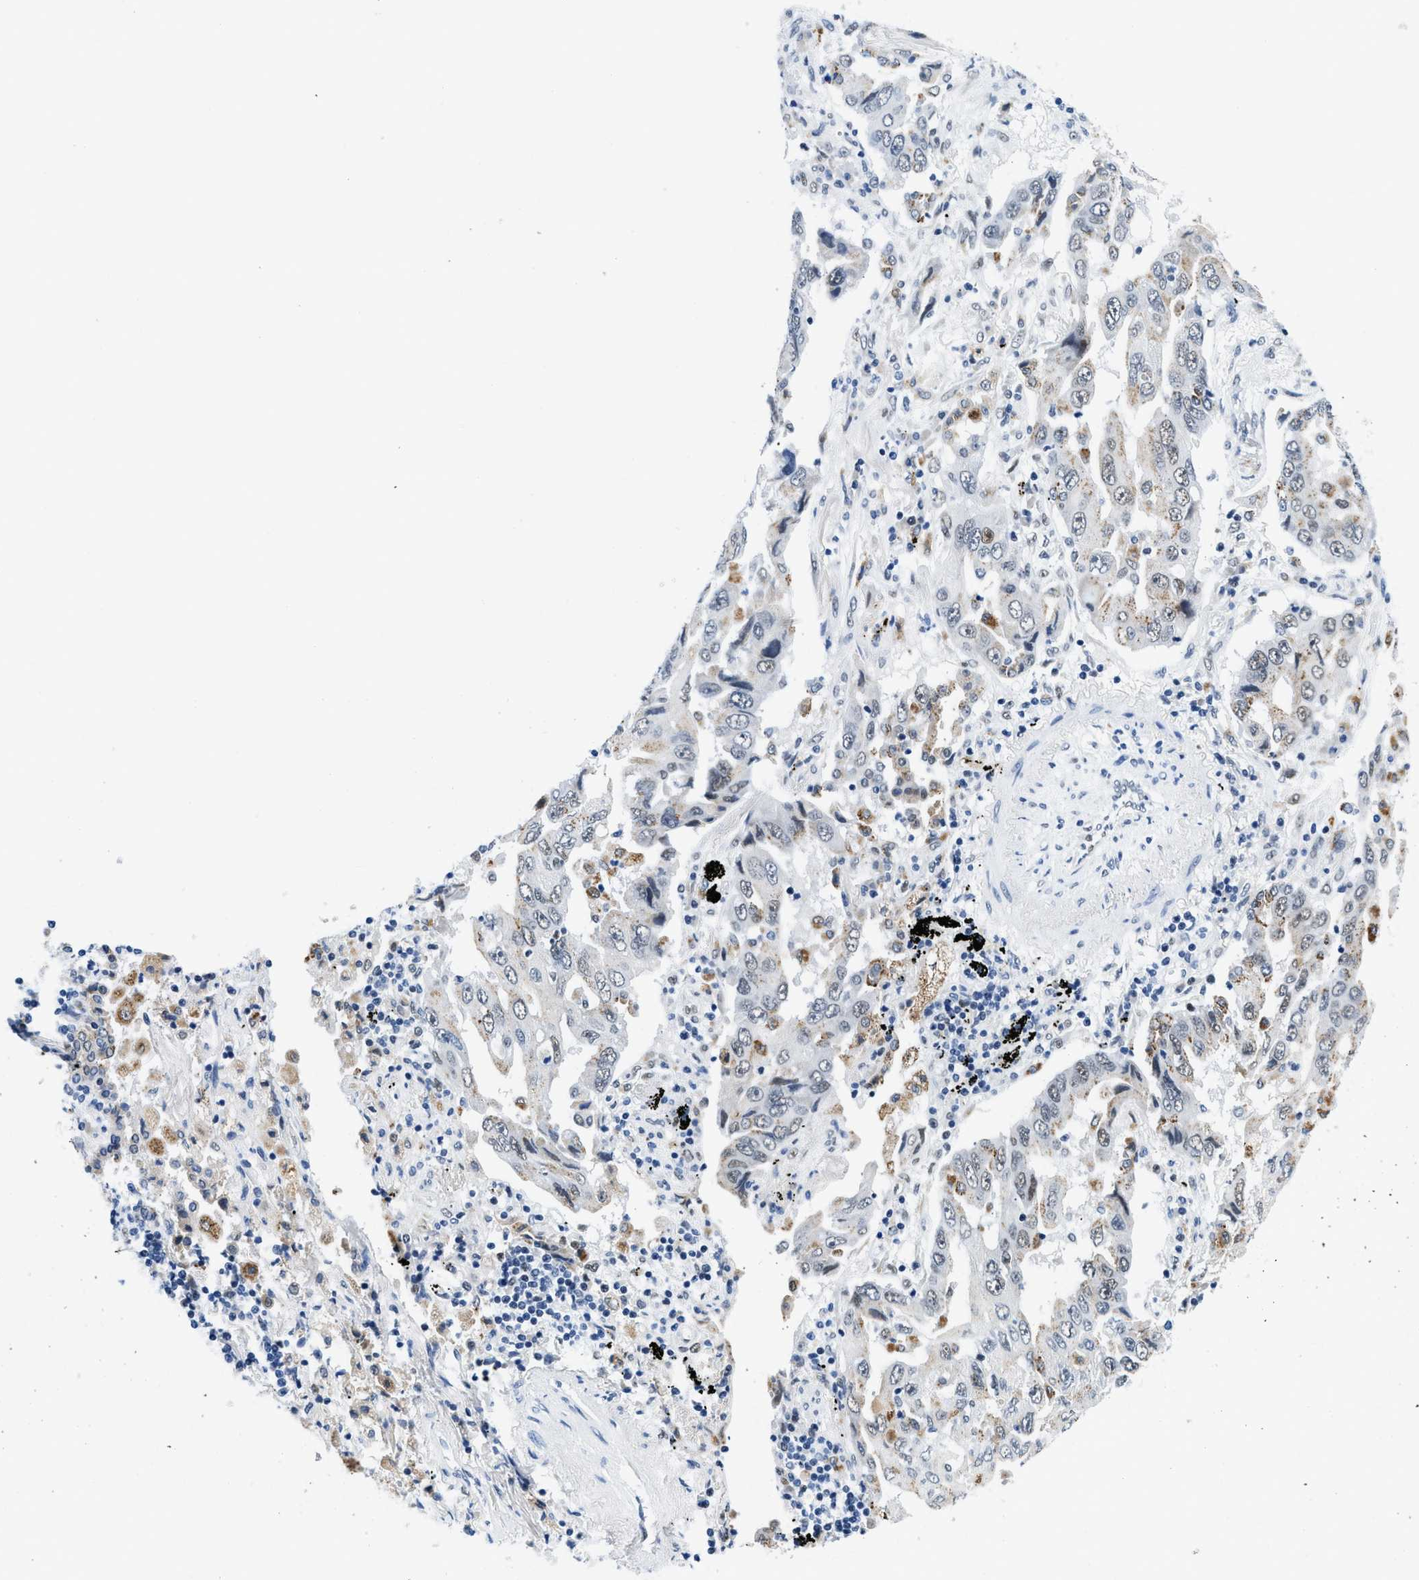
{"staining": {"intensity": "moderate", "quantity": "25%-75%", "location": "cytoplasmic/membranous"}, "tissue": "lung cancer", "cell_type": "Tumor cells", "image_type": "cancer", "snomed": [{"axis": "morphology", "description": "Adenocarcinoma, NOS"}, {"axis": "topography", "description": "Lung"}], "caption": "DAB immunohistochemical staining of adenocarcinoma (lung) shows moderate cytoplasmic/membranous protein expression in about 25%-75% of tumor cells. The staining was performed using DAB, with brown indicating positive protein expression. Nuclei are stained blue with hematoxylin.", "gene": "SMARCAD1", "patient": {"sex": "female", "age": 65}}